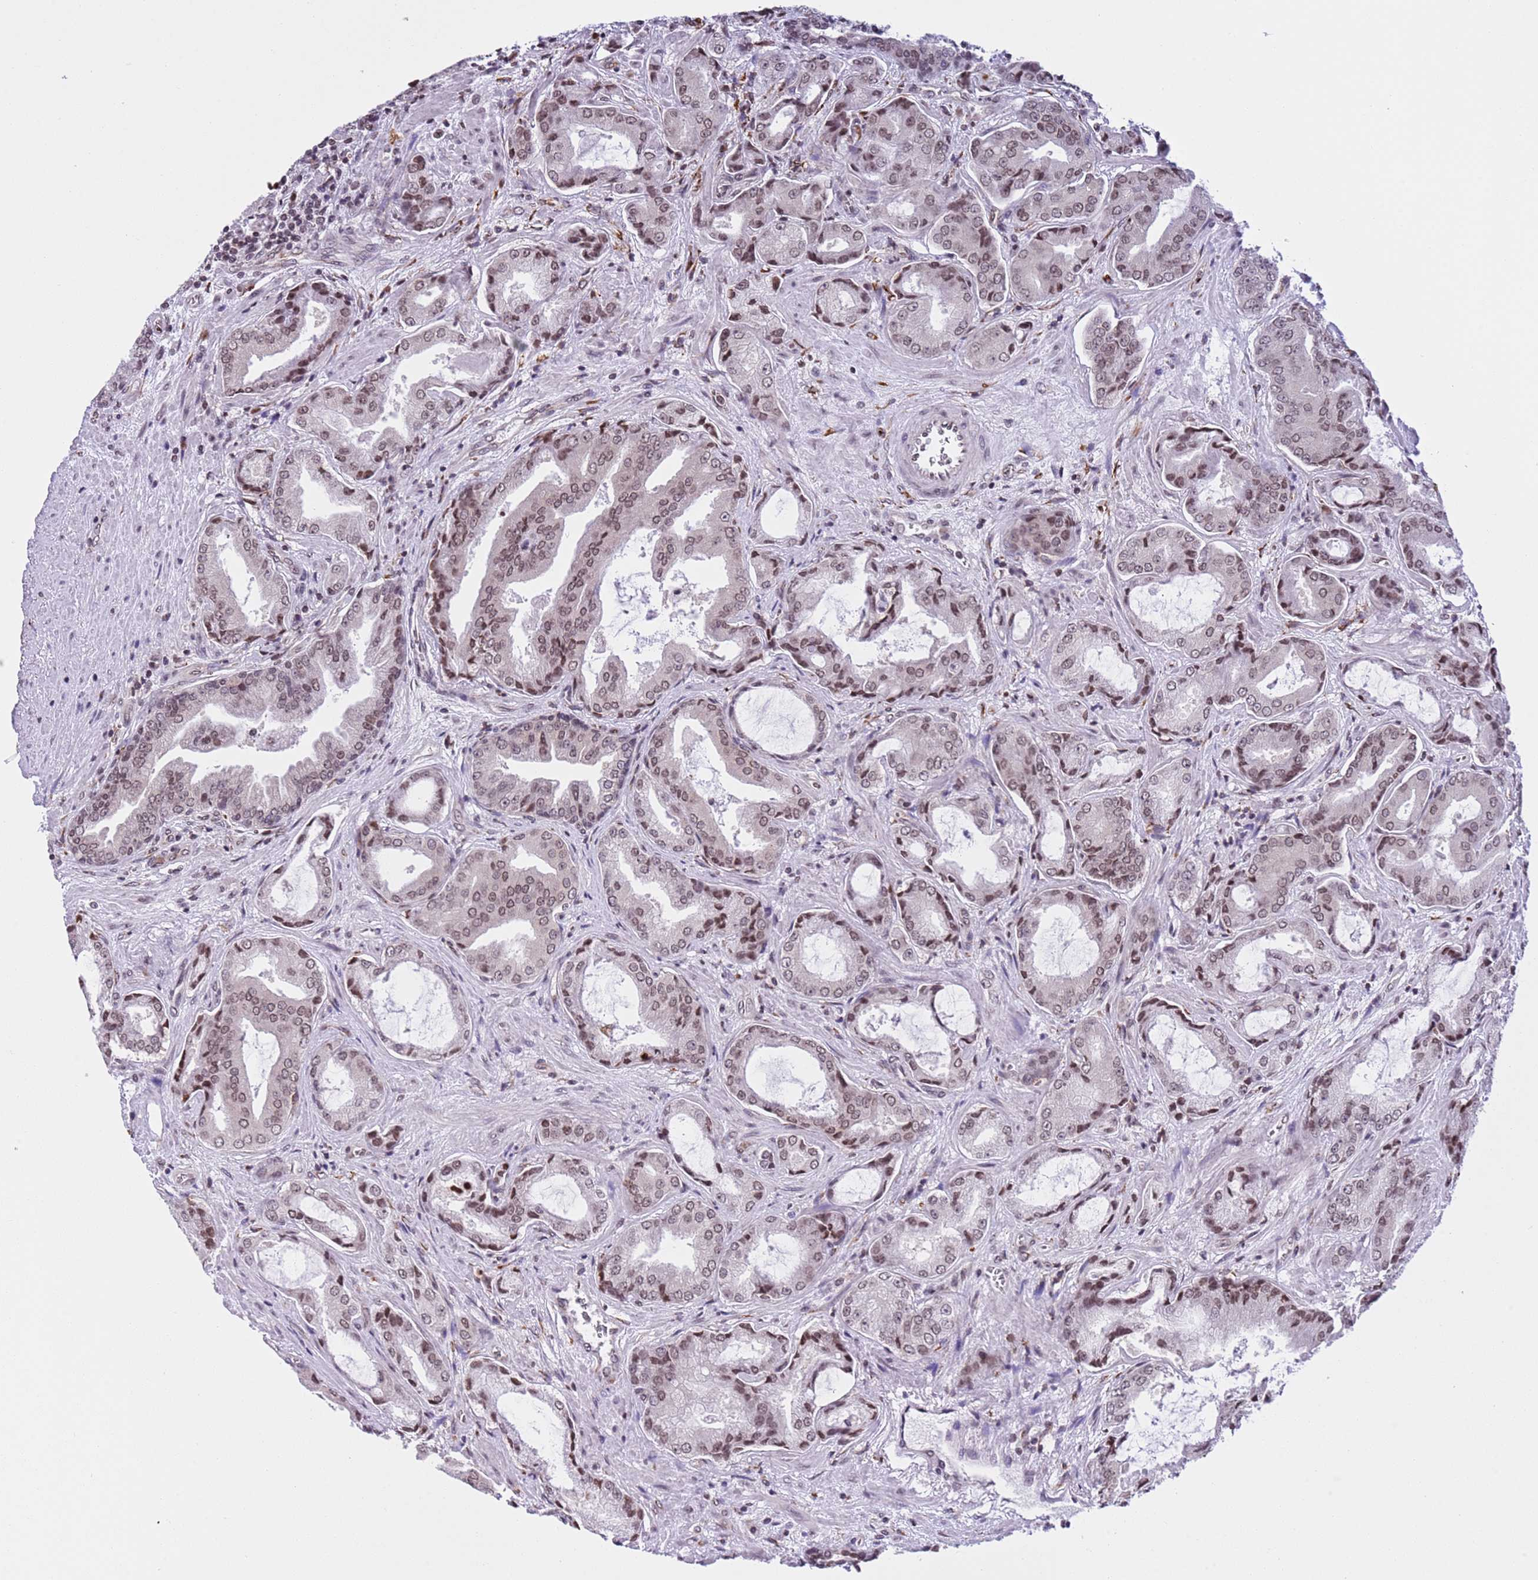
{"staining": {"intensity": "moderate", "quantity": "25%-75%", "location": "nuclear"}, "tissue": "prostate cancer", "cell_type": "Tumor cells", "image_type": "cancer", "snomed": [{"axis": "morphology", "description": "Adenocarcinoma, High grade"}, {"axis": "topography", "description": "Prostate"}], "caption": "Moderate nuclear positivity is present in about 25%-75% of tumor cells in prostate adenocarcinoma (high-grade).", "gene": "NRIP1", "patient": {"sex": "male", "age": 68}}